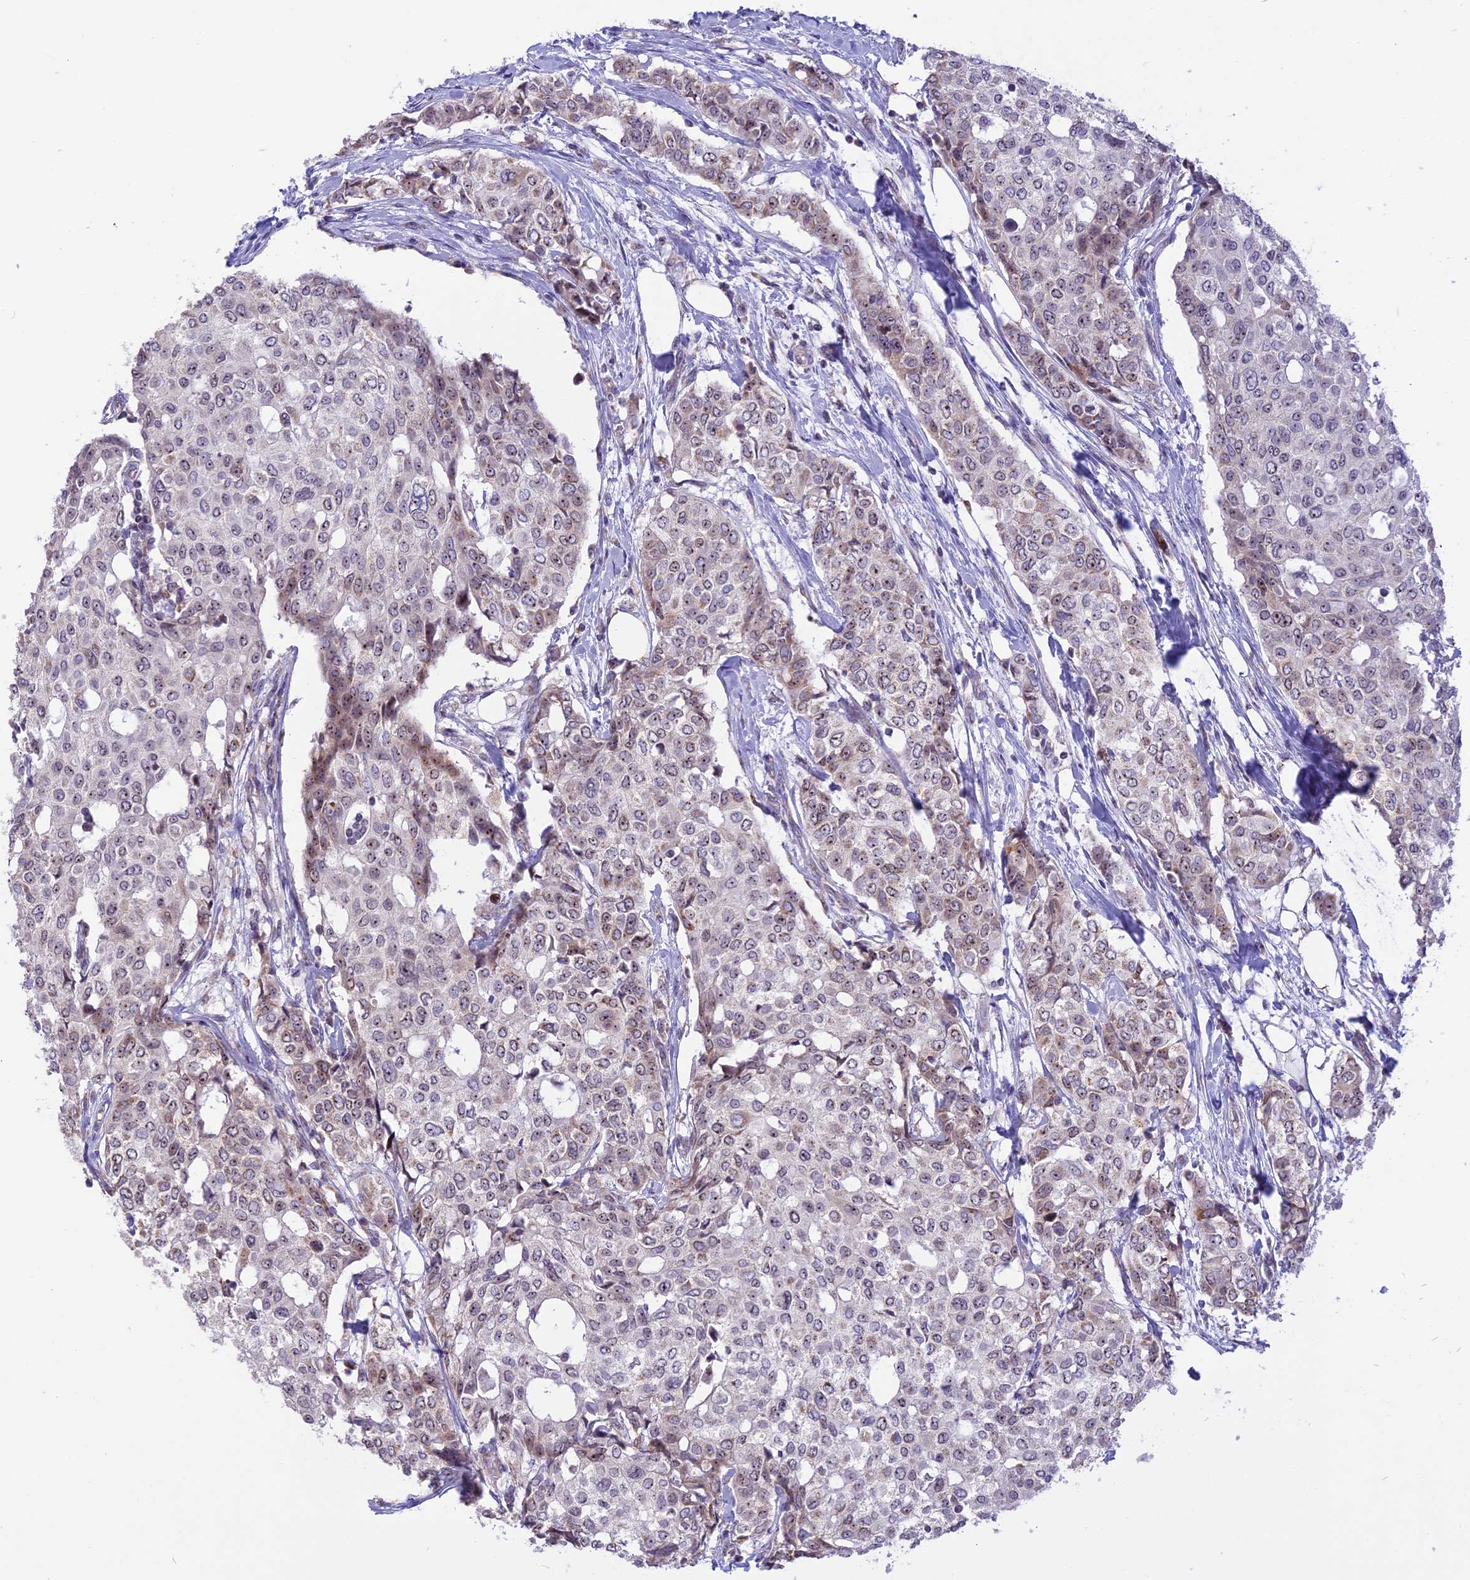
{"staining": {"intensity": "weak", "quantity": "25%-75%", "location": "cytoplasmic/membranous,nuclear"}, "tissue": "breast cancer", "cell_type": "Tumor cells", "image_type": "cancer", "snomed": [{"axis": "morphology", "description": "Lobular carcinoma"}, {"axis": "topography", "description": "Breast"}], "caption": "Immunohistochemical staining of breast cancer displays low levels of weak cytoplasmic/membranous and nuclear staining in about 25%-75% of tumor cells.", "gene": "CMSS1", "patient": {"sex": "female", "age": 51}}